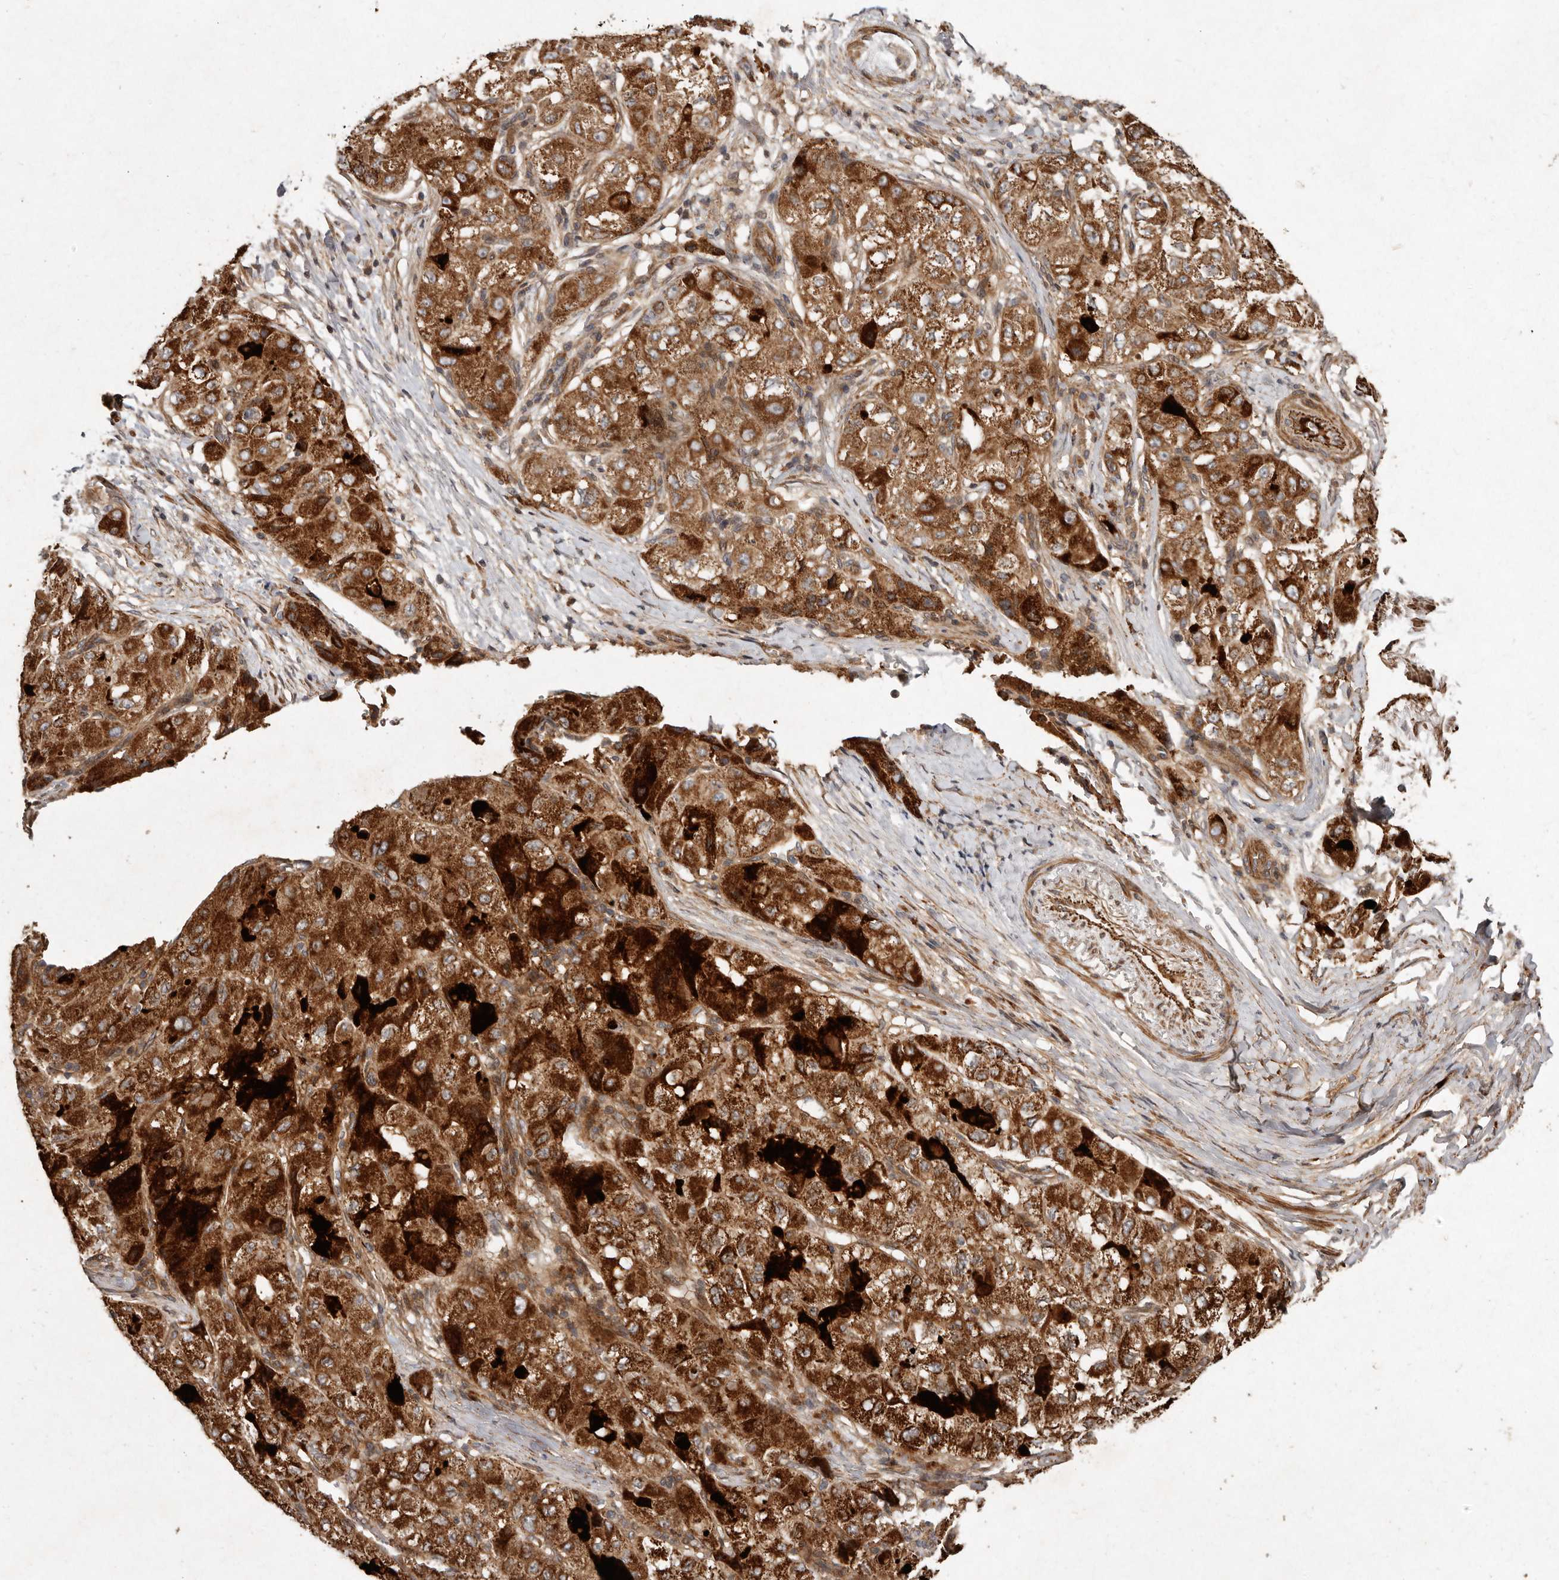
{"staining": {"intensity": "strong", "quantity": ">75%", "location": "cytoplasmic/membranous"}, "tissue": "liver cancer", "cell_type": "Tumor cells", "image_type": "cancer", "snomed": [{"axis": "morphology", "description": "Carcinoma, Hepatocellular, NOS"}, {"axis": "topography", "description": "Liver"}], "caption": "About >75% of tumor cells in liver cancer show strong cytoplasmic/membranous protein staining as visualized by brown immunohistochemical staining.", "gene": "SEMA3A", "patient": {"sex": "male", "age": 80}}